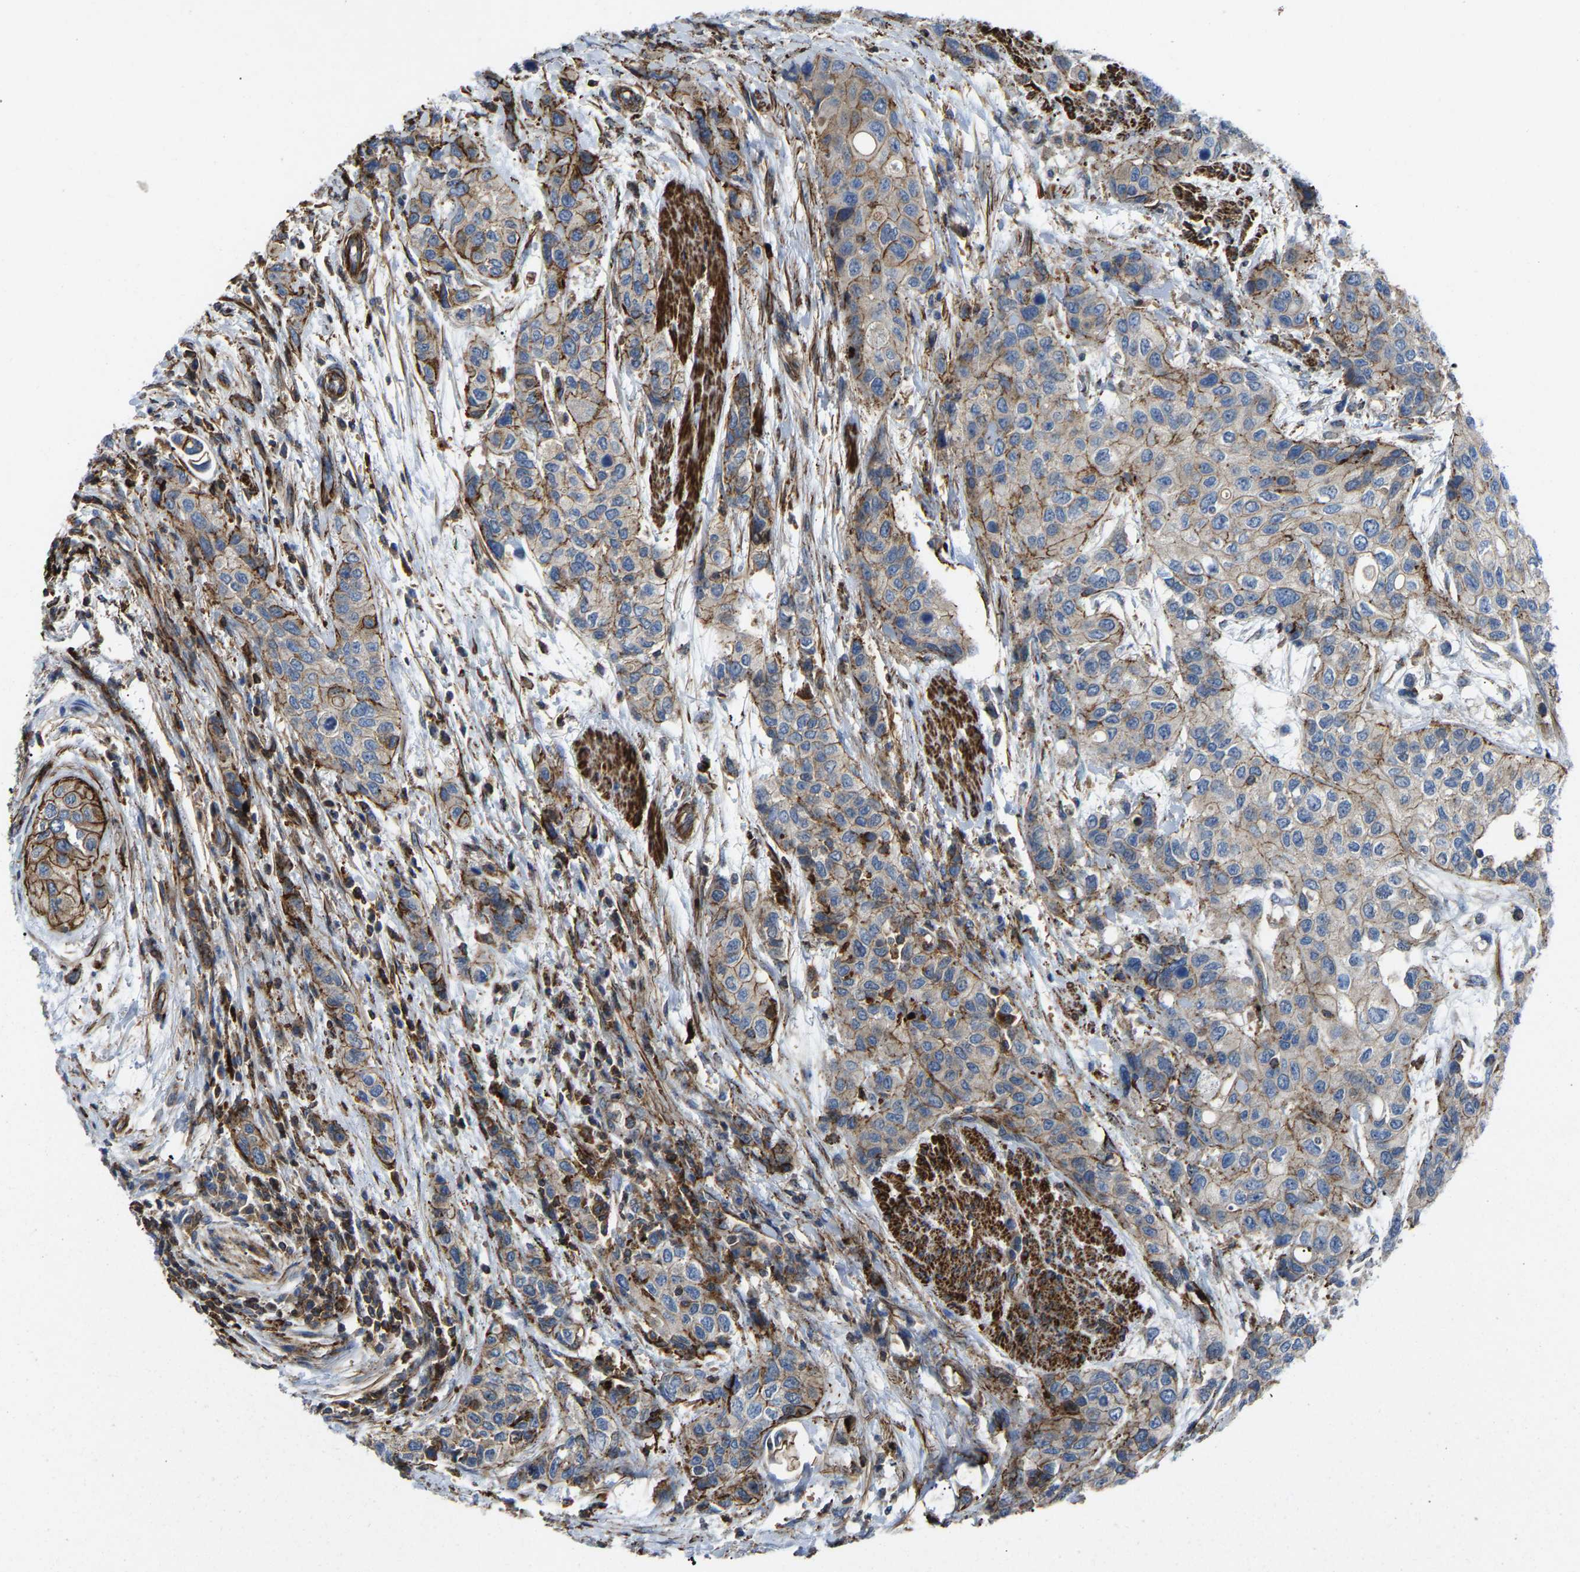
{"staining": {"intensity": "moderate", "quantity": "25%-75%", "location": "cytoplasmic/membranous"}, "tissue": "urothelial cancer", "cell_type": "Tumor cells", "image_type": "cancer", "snomed": [{"axis": "morphology", "description": "Urothelial carcinoma, High grade"}, {"axis": "topography", "description": "Urinary bladder"}], "caption": "Urothelial cancer stained for a protein (brown) displays moderate cytoplasmic/membranous positive staining in about 25%-75% of tumor cells.", "gene": "AGPAT2", "patient": {"sex": "female", "age": 56}}